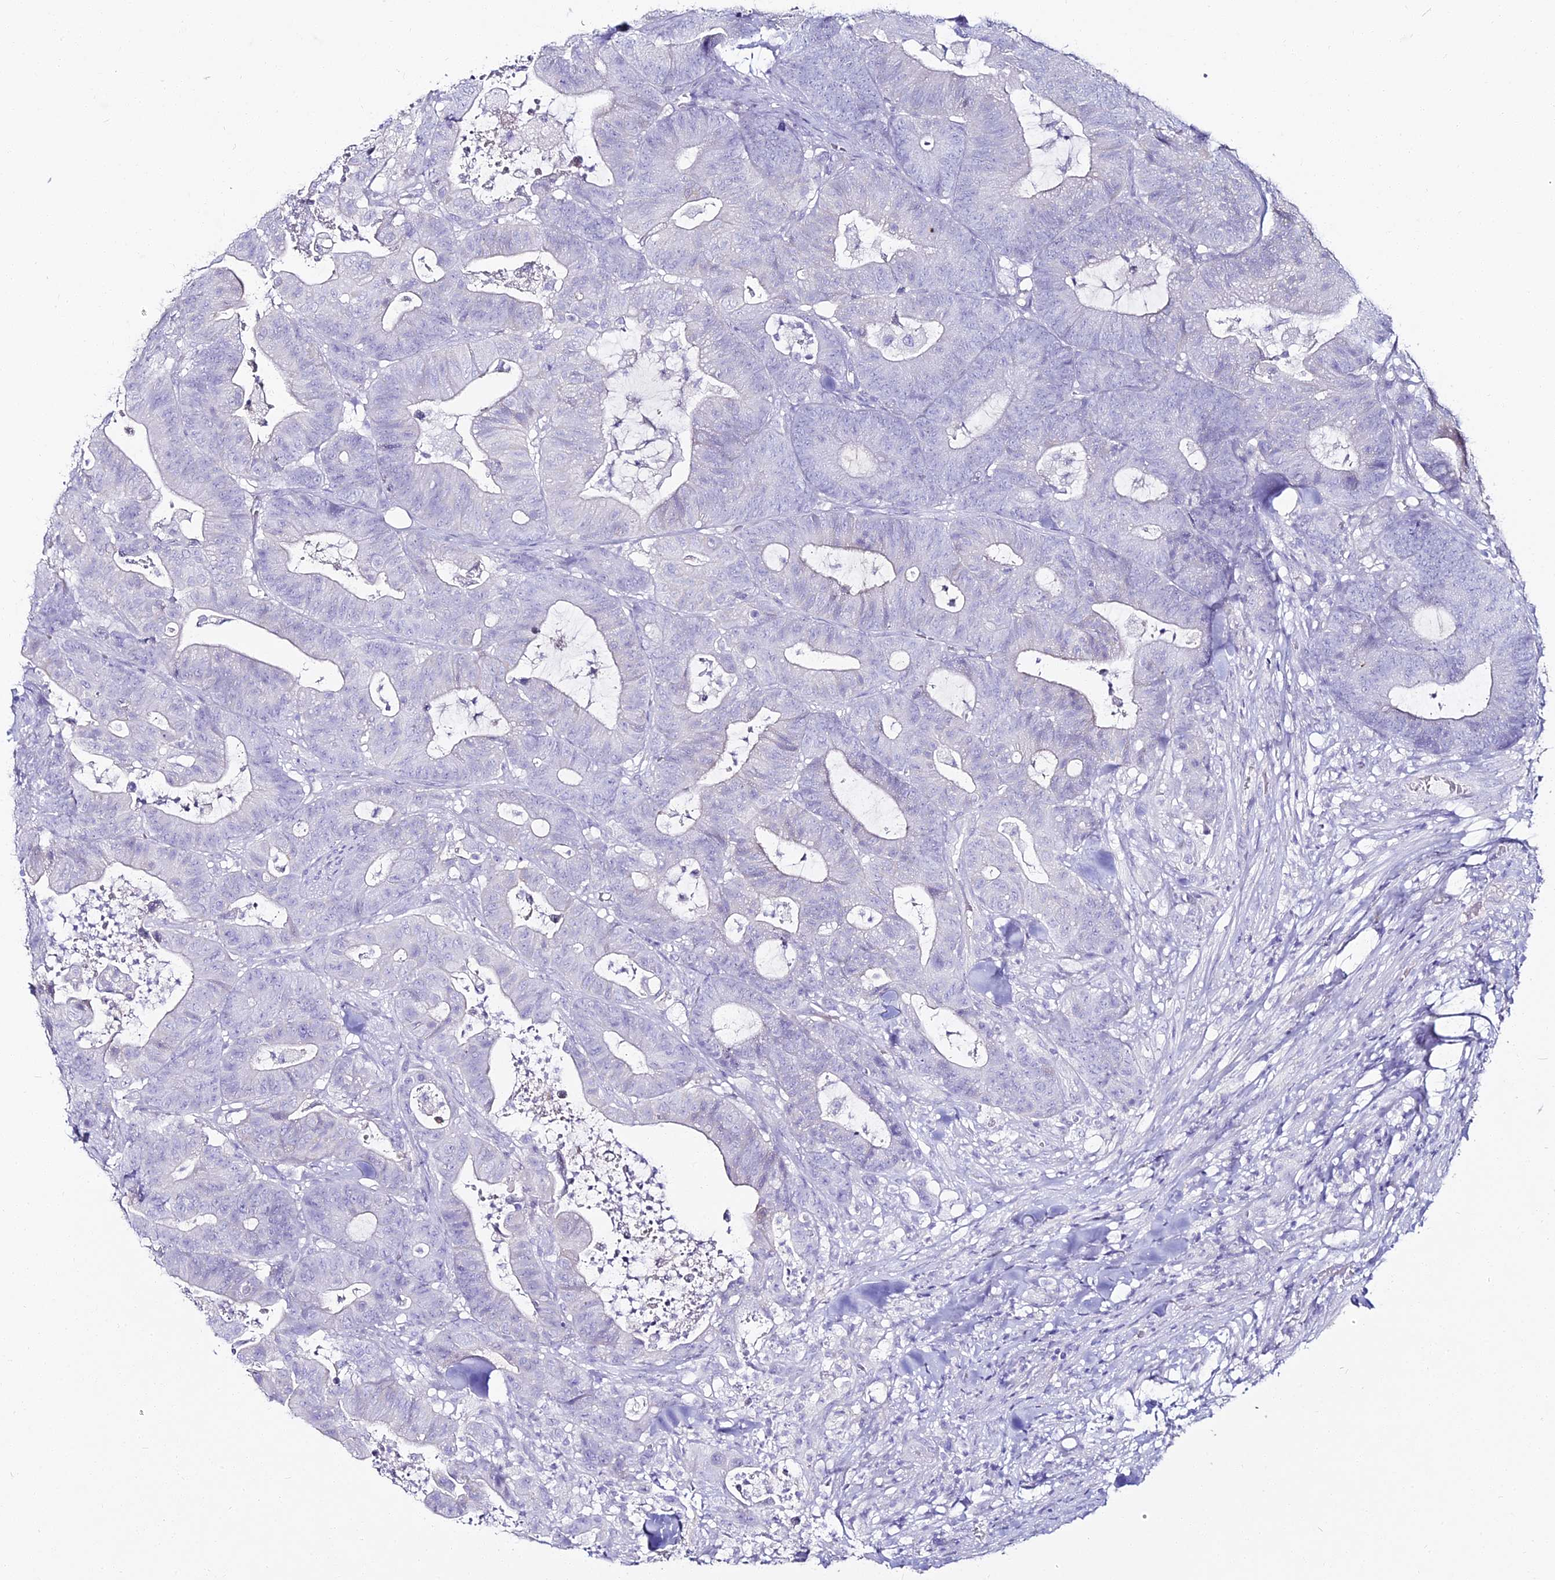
{"staining": {"intensity": "negative", "quantity": "none", "location": "none"}, "tissue": "colorectal cancer", "cell_type": "Tumor cells", "image_type": "cancer", "snomed": [{"axis": "morphology", "description": "Adenocarcinoma, NOS"}, {"axis": "topography", "description": "Colon"}], "caption": "Immunohistochemistry photomicrograph of adenocarcinoma (colorectal) stained for a protein (brown), which exhibits no staining in tumor cells.", "gene": "ALPG", "patient": {"sex": "female", "age": 84}}